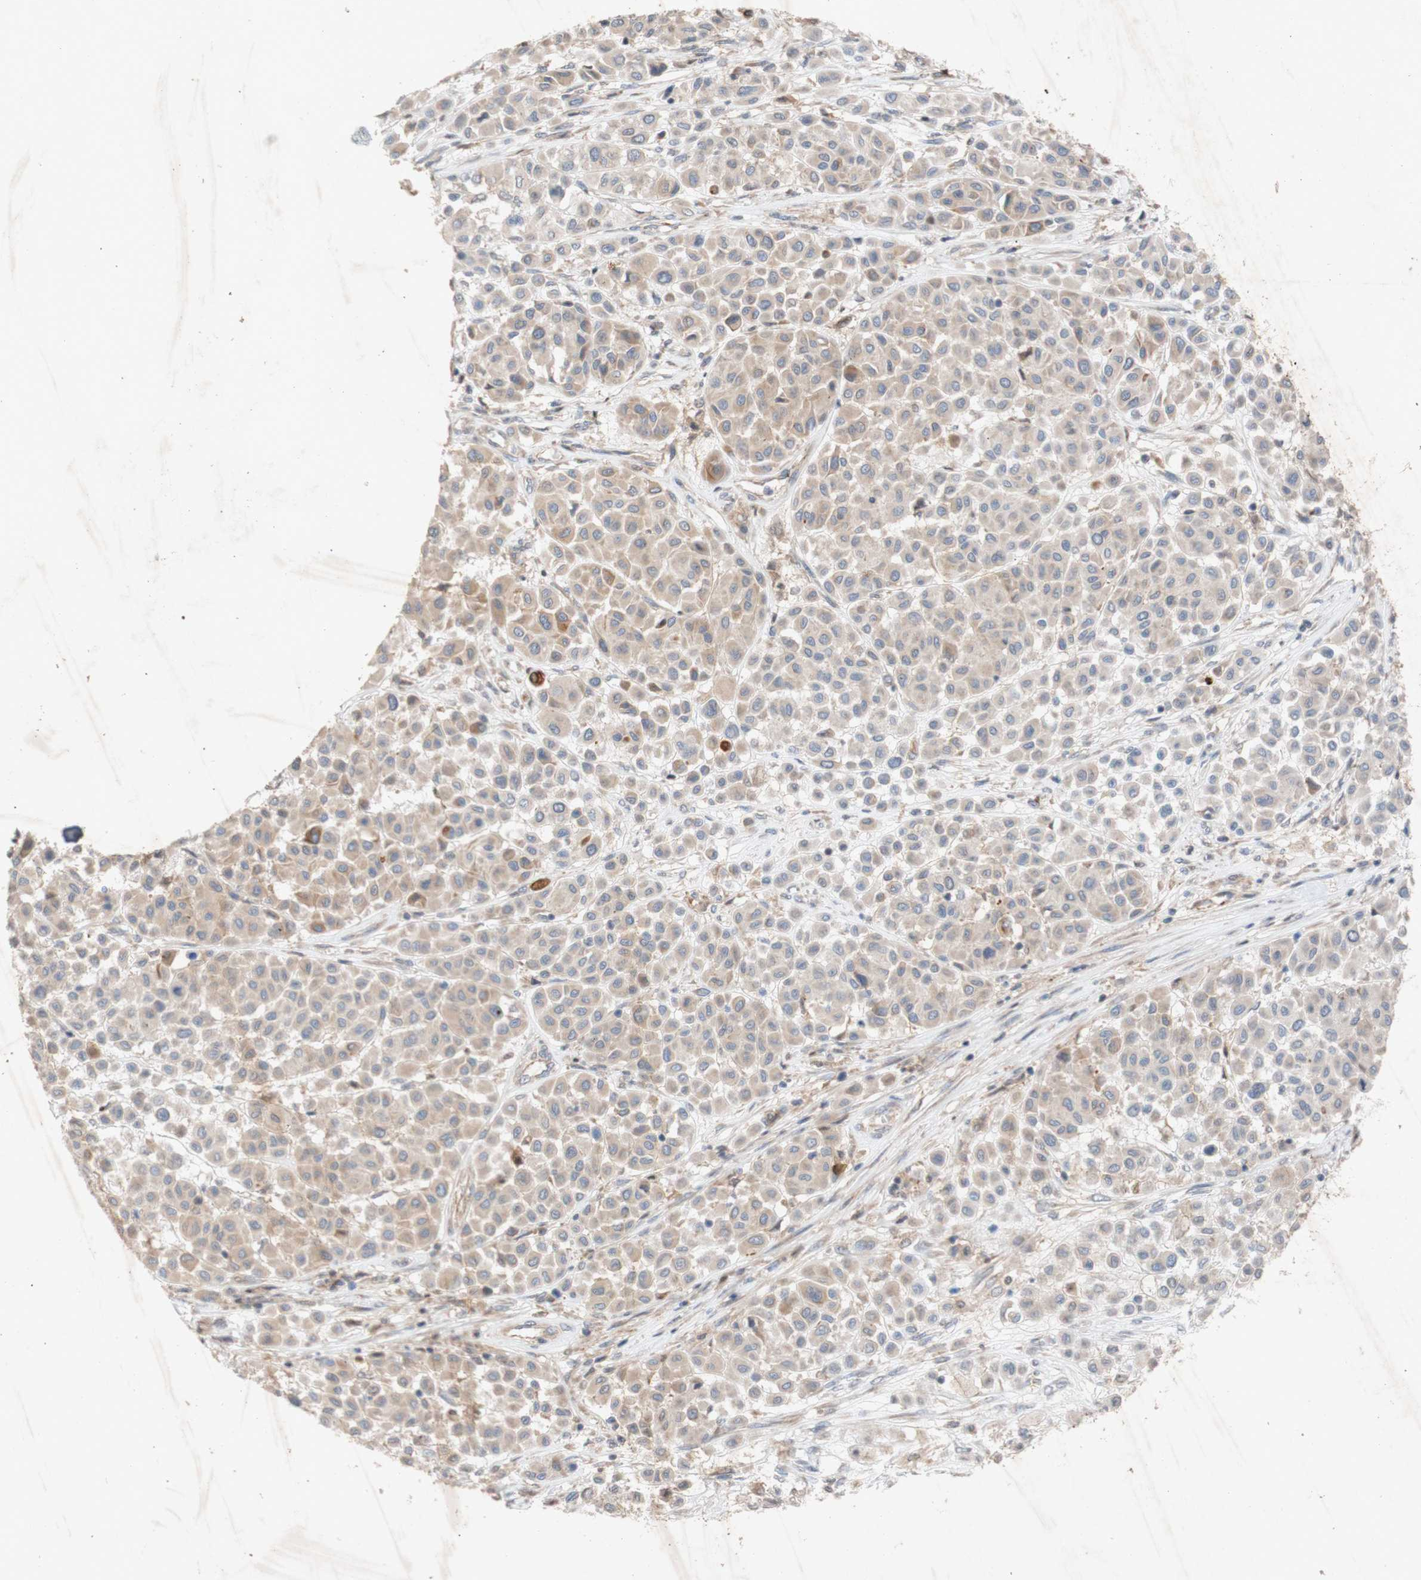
{"staining": {"intensity": "weak", "quantity": "25%-75%", "location": "cytoplasmic/membranous"}, "tissue": "melanoma", "cell_type": "Tumor cells", "image_type": "cancer", "snomed": [{"axis": "morphology", "description": "Malignant melanoma, Metastatic site"}, {"axis": "topography", "description": "Soft tissue"}], "caption": "Immunohistochemistry (IHC) (DAB (3,3'-diaminobenzidine)) staining of malignant melanoma (metastatic site) exhibits weak cytoplasmic/membranous protein positivity in approximately 25%-75% of tumor cells. (brown staining indicates protein expression, while blue staining denotes nuclei).", "gene": "EIF2S3", "patient": {"sex": "male", "age": 41}}